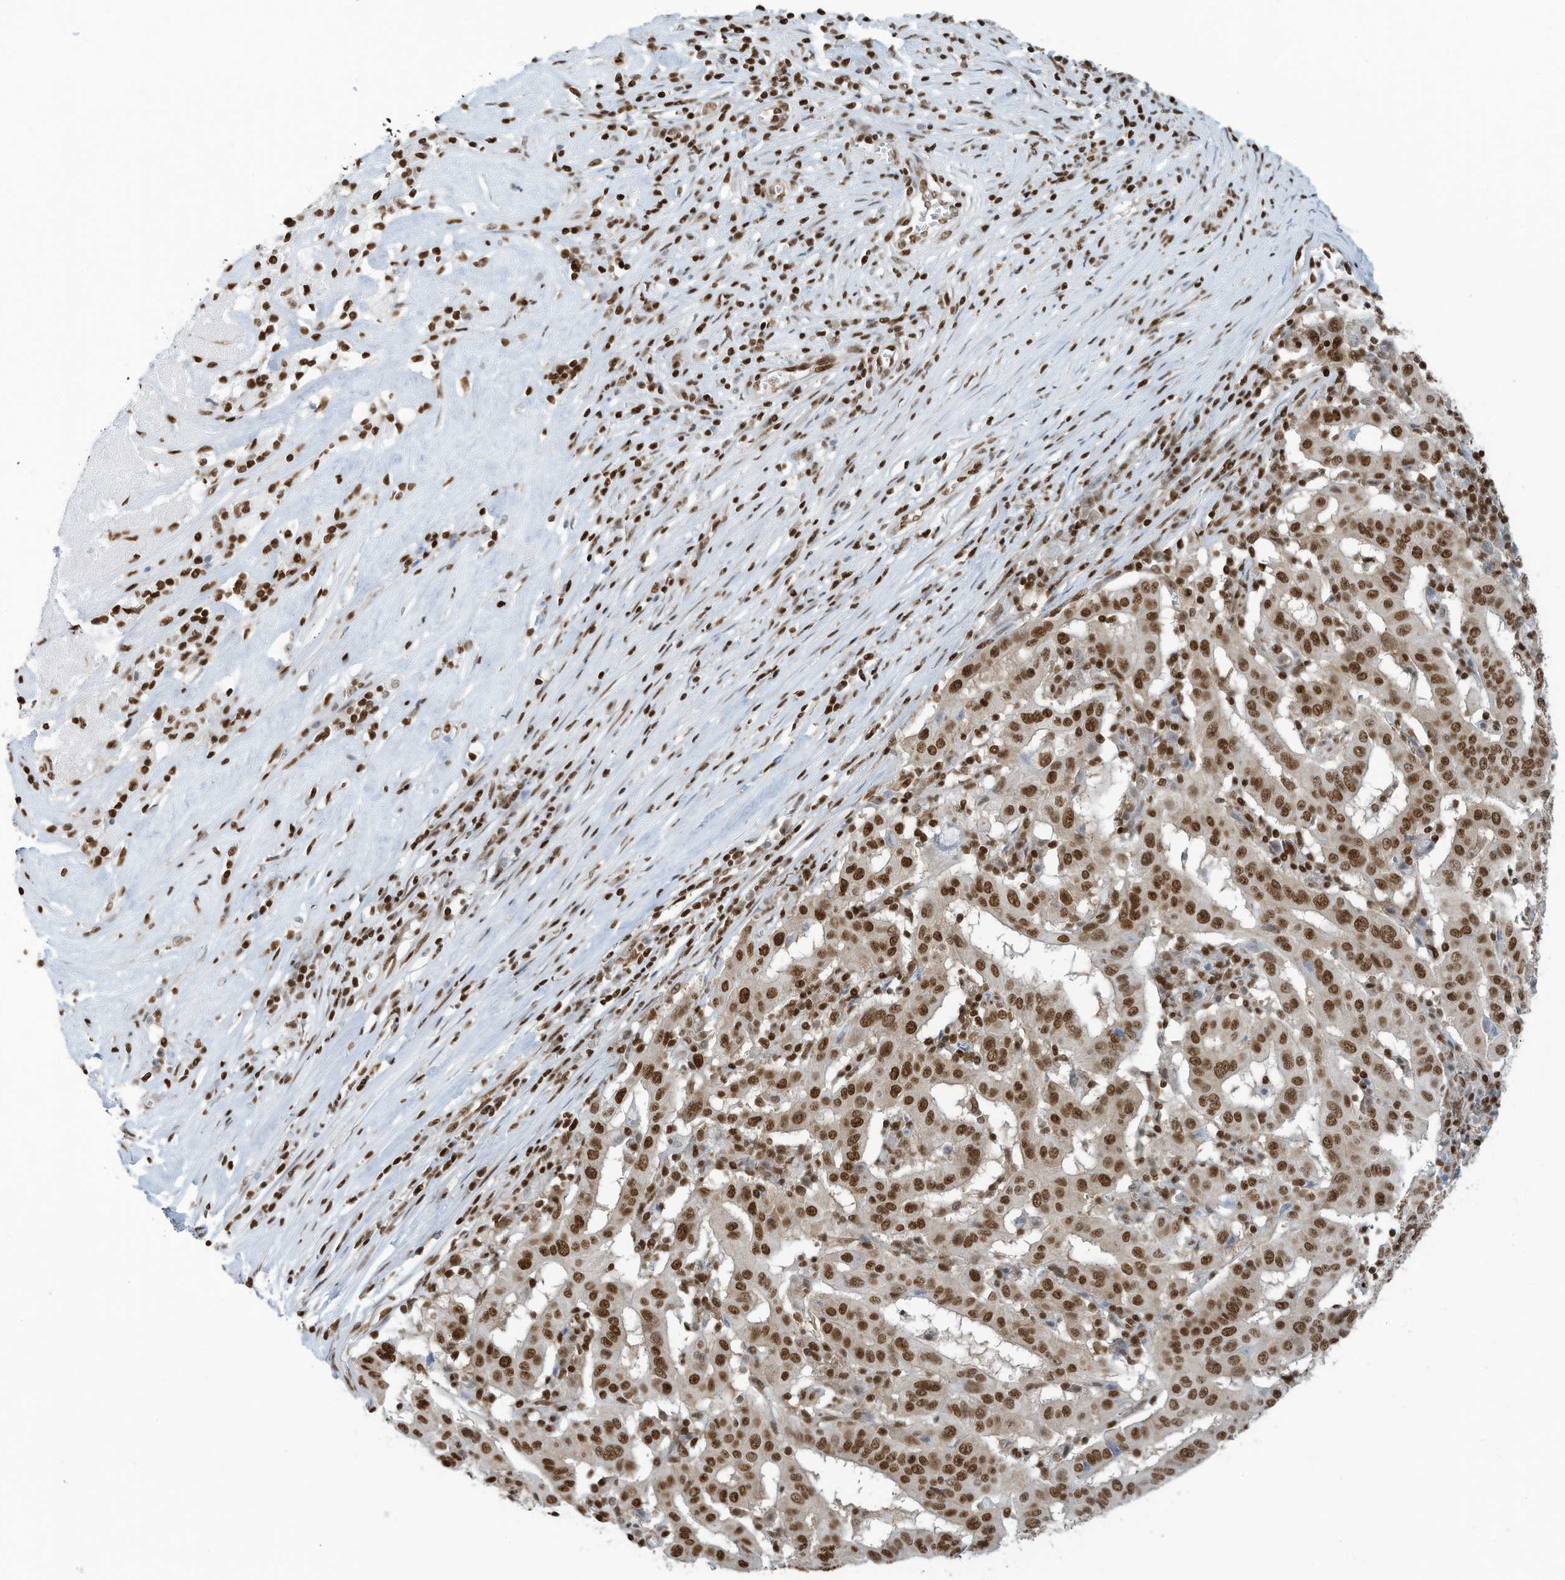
{"staining": {"intensity": "moderate", "quantity": ">75%", "location": "nuclear"}, "tissue": "pancreatic cancer", "cell_type": "Tumor cells", "image_type": "cancer", "snomed": [{"axis": "morphology", "description": "Adenocarcinoma, NOS"}, {"axis": "topography", "description": "Pancreas"}], "caption": "DAB immunohistochemical staining of human pancreatic adenocarcinoma displays moderate nuclear protein staining in about >75% of tumor cells.", "gene": "SARNP", "patient": {"sex": "male", "age": 63}}